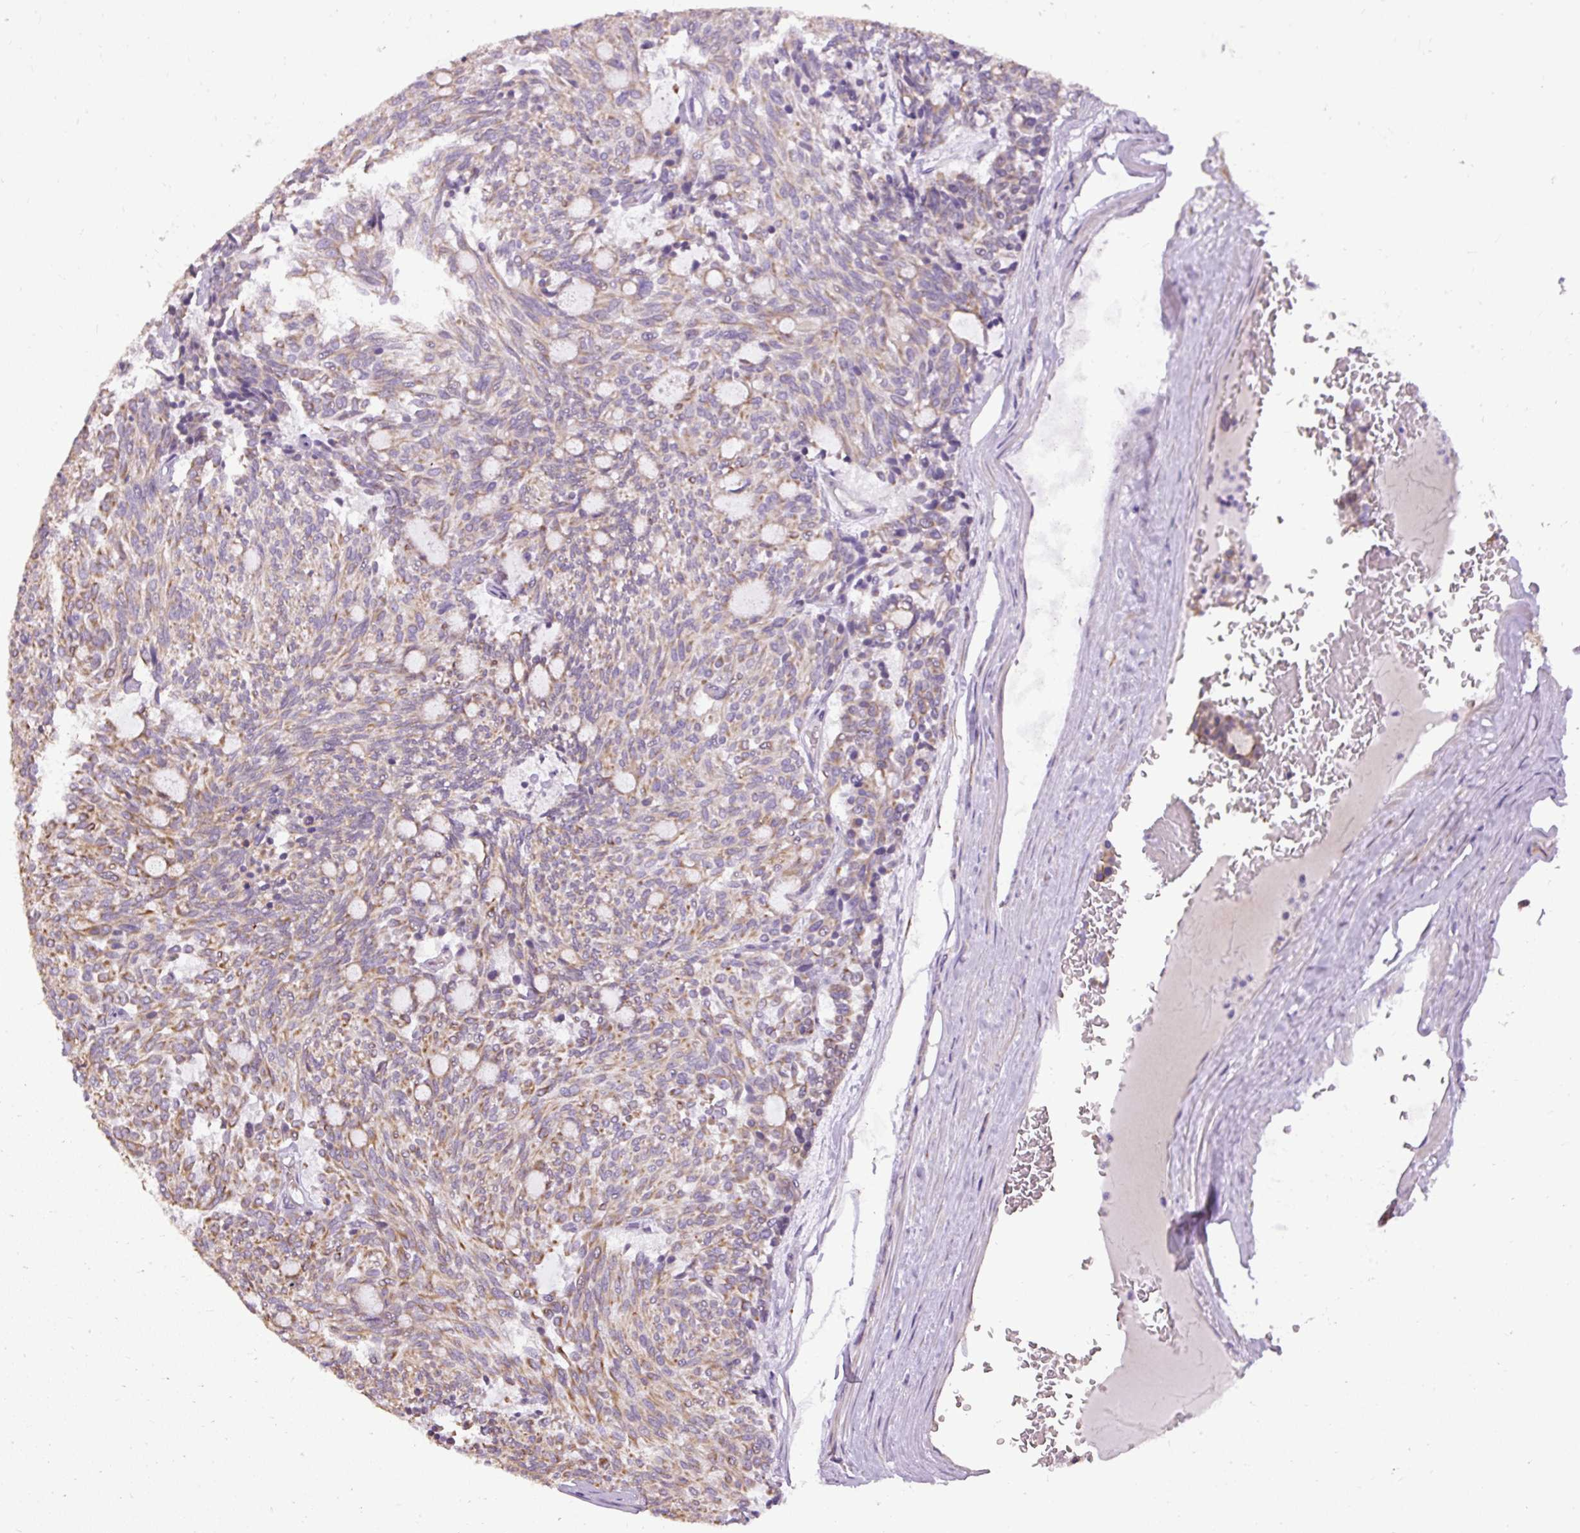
{"staining": {"intensity": "weak", "quantity": ">75%", "location": "cytoplasmic/membranous"}, "tissue": "carcinoid", "cell_type": "Tumor cells", "image_type": "cancer", "snomed": [{"axis": "morphology", "description": "Carcinoid, malignant, NOS"}, {"axis": "topography", "description": "Pancreas"}], "caption": "Human carcinoid stained with a protein marker displays weak staining in tumor cells.", "gene": "FAM149A", "patient": {"sex": "female", "age": 54}}